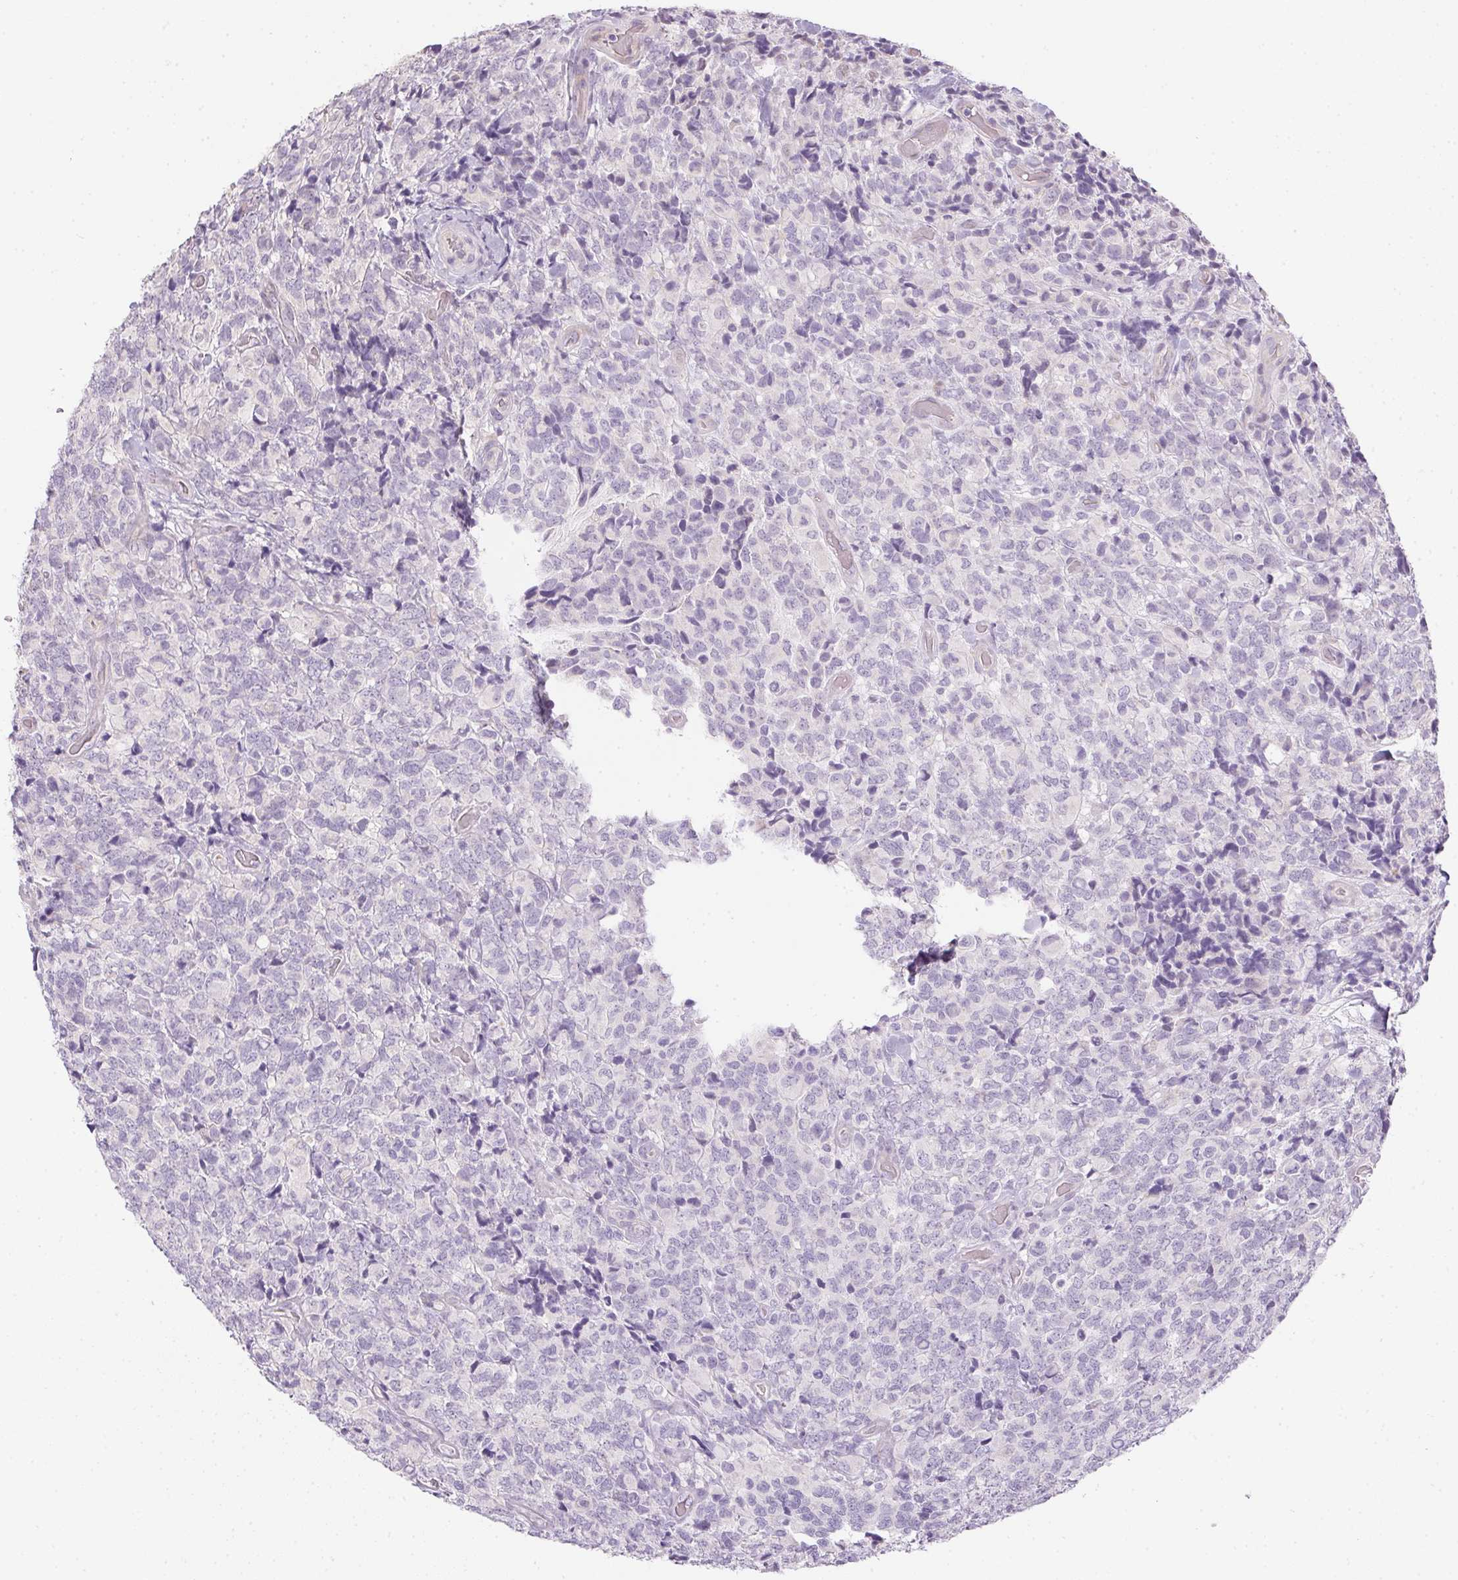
{"staining": {"intensity": "negative", "quantity": "none", "location": "none"}, "tissue": "glioma", "cell_type": "Tumor cells", "image_type": "cancer", "snomed": [{"axis": "morphology", "description": "Glioma, malignant, High grade"}, {"axis": "topography", "description": "Brain"}], "caption": "An immunohistochemistry (IHC) micrograph of glioma is shown. There is no staining in tumor cells of glioma.", "gene": "CTCFL", "patient": {"sex": "male", "age": 39}}